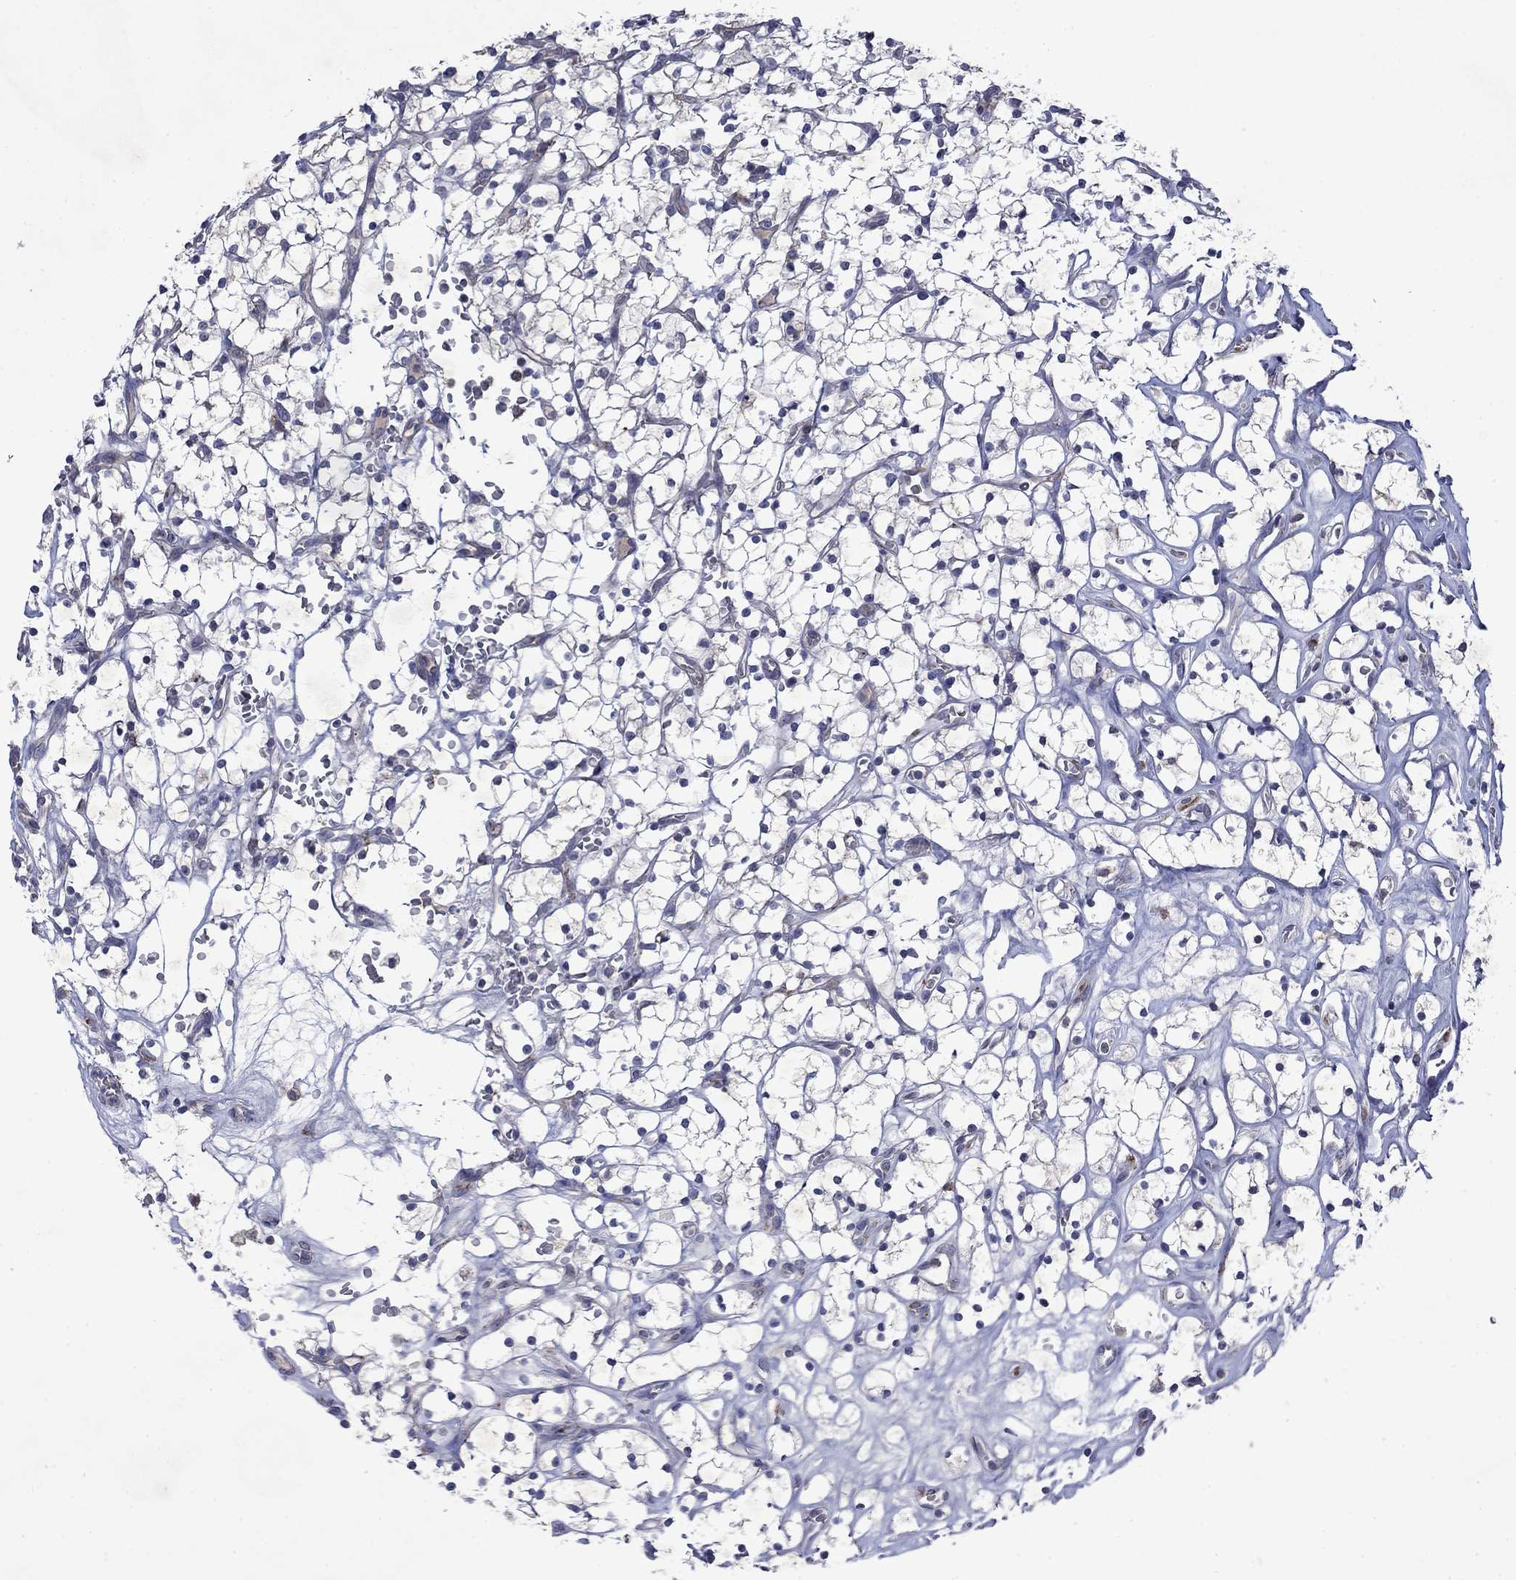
{"staining": {"intensity": "negative", "quantity": "none", "location": "none"}, "tissue": "renal cancer", "cell_type": "Tumor cells", "image_type": "cancer", "snomed": [{"axis": "morphology", "description": "Adenocarcinoma, NOS"}, {"axis": "topography", "description": "Kidney"}], "caption": "The photomicrograph shows no significant expression in tumor cells of adenocarcinoma (renal).", "gene": "TMEM97", "patient": {"sex": "female", "age": 64}}